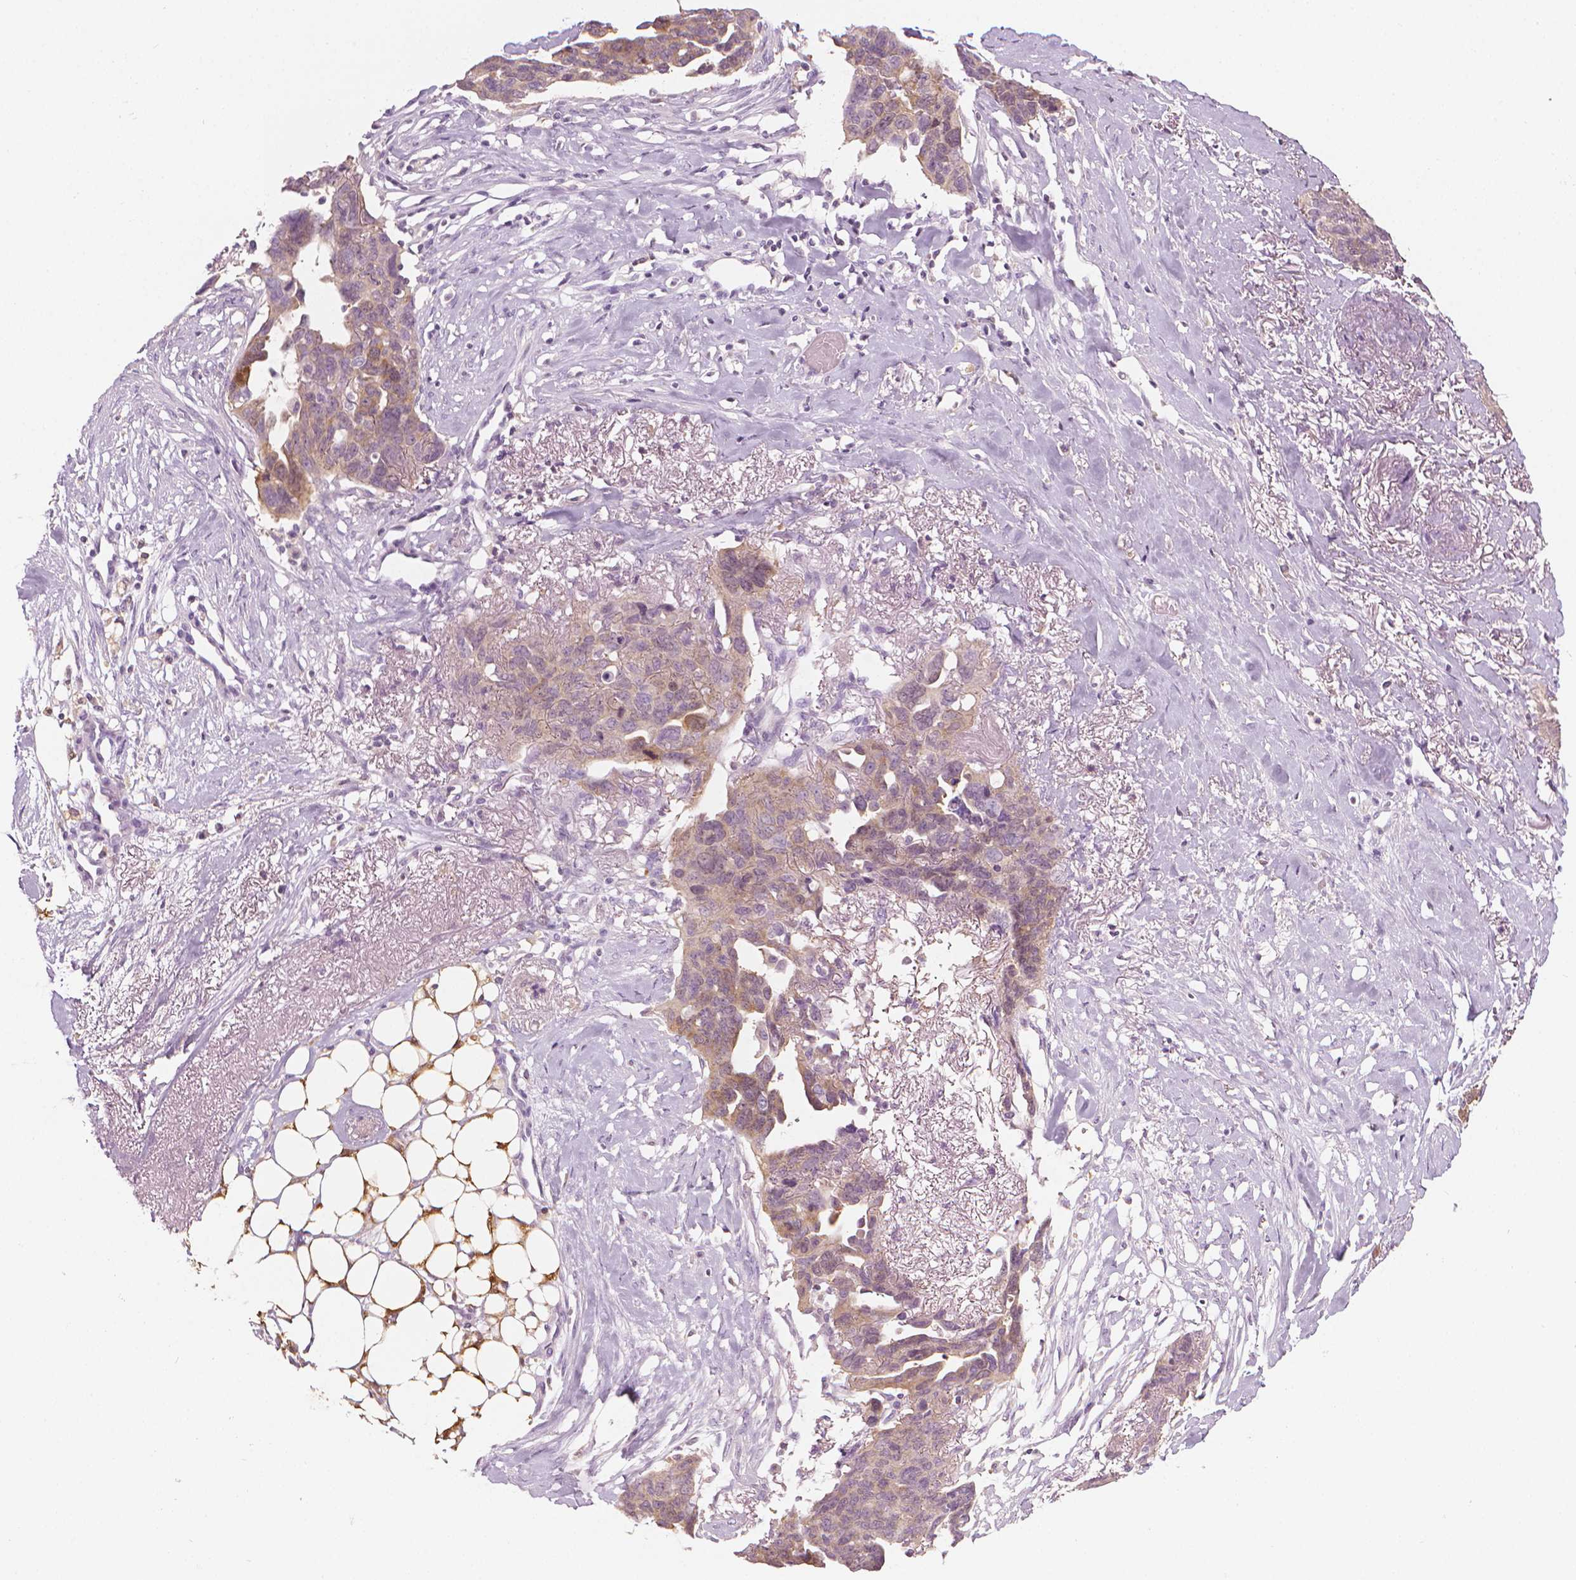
{"staining": {"intensity": "weak", "quantity": "25%-75%", "location": "cytoplasmic/membranous"}, "tissue": "ovarian cancer", "cell_type": "Tumor cells", "image_type": "cancer", "snomed": [{"axis": "morphology", "description": "Cystadenocarcinoma, serous, NOS"}, {"axis": "topography", "description": "Ovary"}], "caption": "Tumor cells demonstrate low levels of weak cytoplasmic/membranous positivity in about 25%-75% of cells in human serous cystadenocarcinoma (ovarian).", "gene": "SHMT1", "patient": {"sex": "female", "age": 69}}